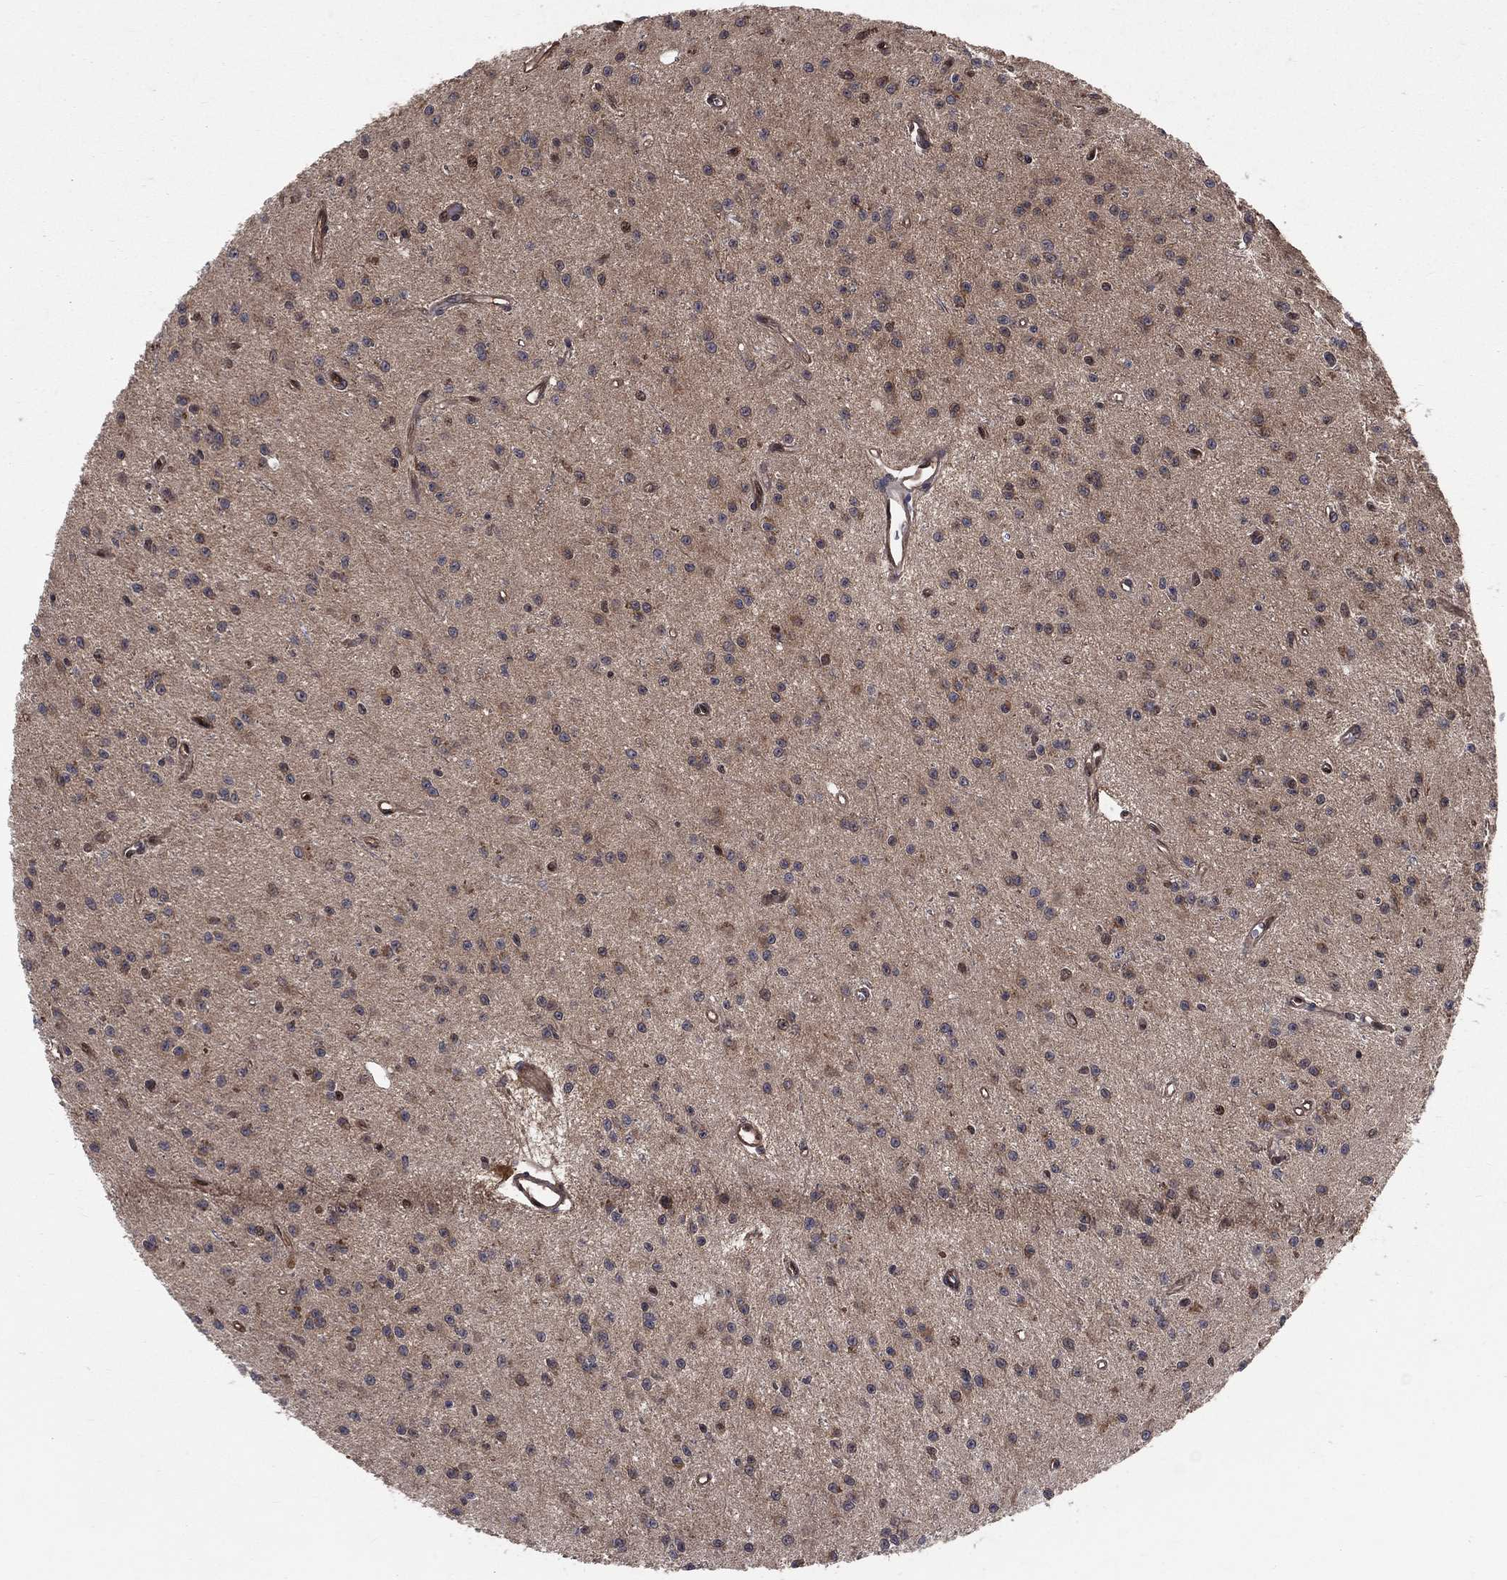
{"staining": {"intensity": "moderate", "quantity": "<25%", "location": "cytoplasmic/membranous,nuclear"}, "tissue": "glioma", "cell_type": "Tumor cells", "image_type": "cancer", "snomed": [{"axis": "morphology", "description": "Glioma, malignant, Low grade"}, {"axis": "topography", "description": "Brain"}], "caption": "IHC histopathology image of human glioma stained for a protein (brown), which reveals low levels of moderate cytoplasmic/membranous and nuclear positivity in about <25% of tumor cells.", "gene": "GMPR2", "patient": {"sex": "female", "age": 45}}